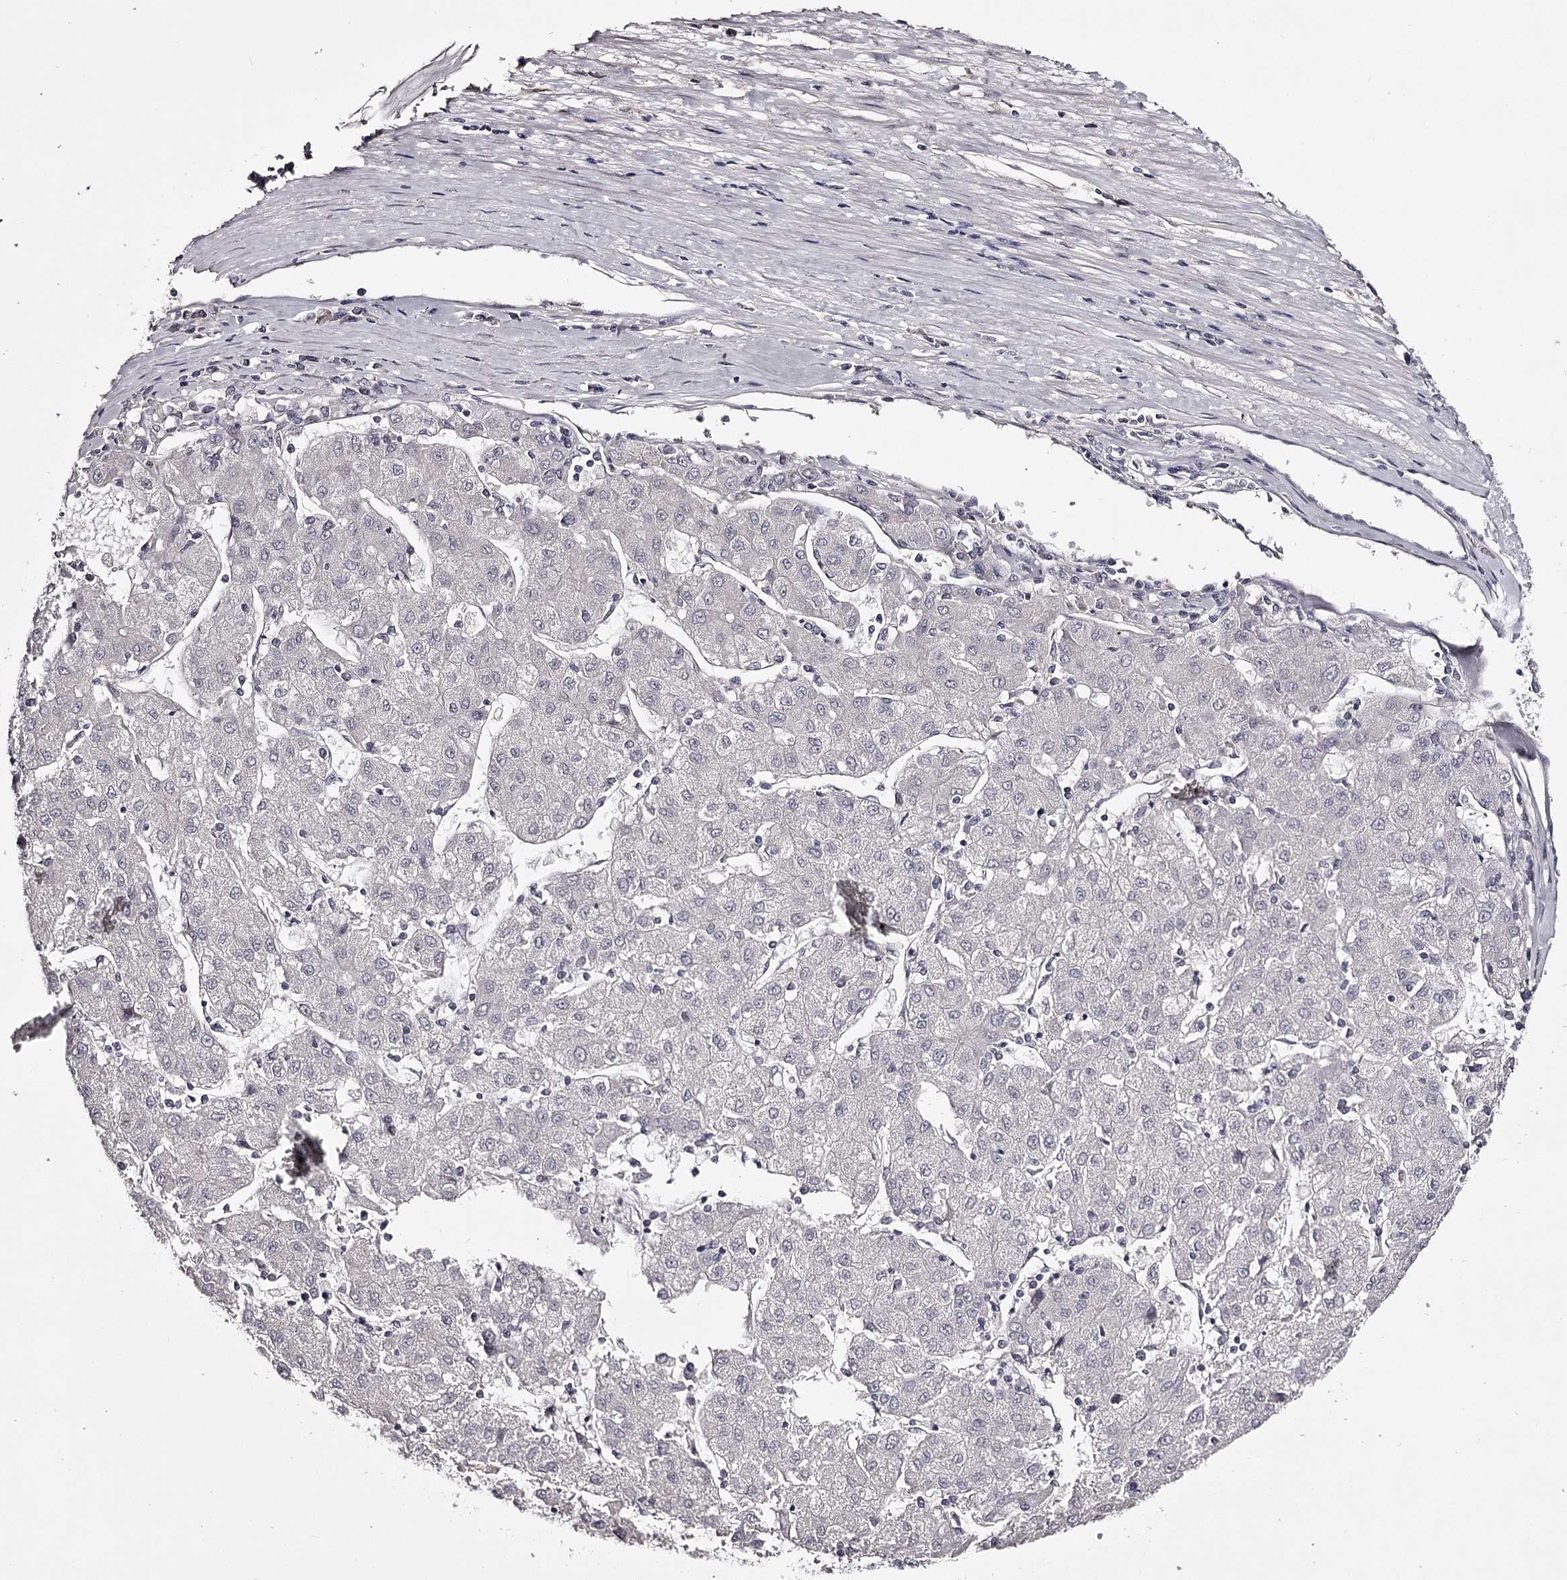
{"staining": {"intensity": "negative", "quantity": "none", "location": "none"}, "tissue": "liver cancer", "cell_type": "Tumor cells", "image_type": "cancer", "snomed": [{"axis": "morphology", "description": "Carcinoma, Hepatocellular, NOS"}, {"axis": "topography", "description": "Liver"}], "caption": "Tumor cells are negative for protein expression in human liver hepatocellular carcinoma.", "gene": "PRM2", "patient": {"sex": "male", "age": 72}}